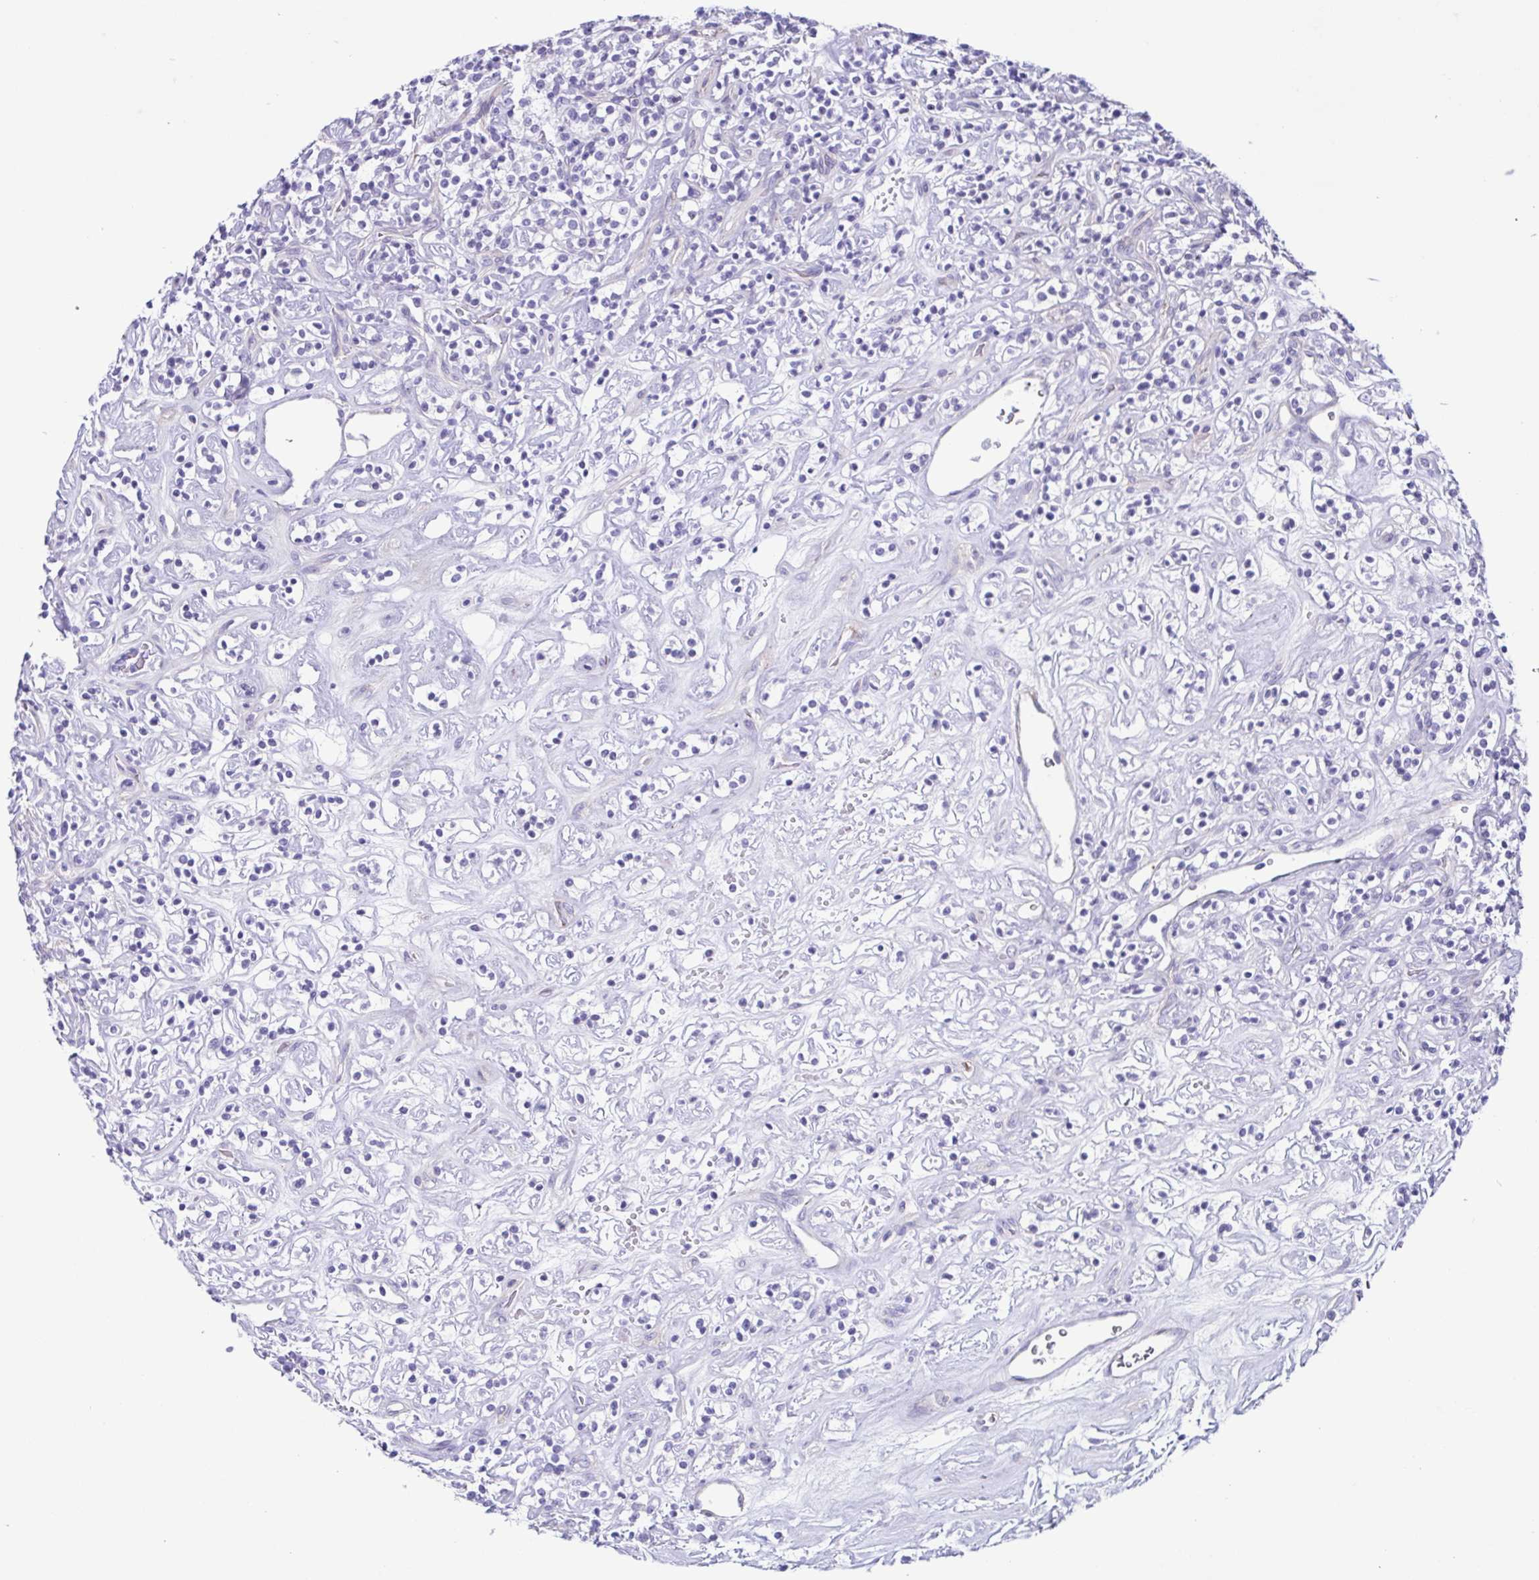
{"staining": {"intensity": "negative", "quantity": "none", "location": "none"}, "tissue": "renal cancer", "cell_type": "Tumor cells", "image_type": "cancer", "snomed": [{"axis": "morphology", "description": "Adenocarcinoma, NOS"}, {"axis": "topography", "description": "Kidney"}], "caption": "This photomicrograph is of adenocarcinoma (renal) stained with immunohistochemistry (IHC) to label a protein in brown with the nuclei are counter-stained blue. There is no positivity in tumor cells.", "gene": "CYP11B1", "patient": {"sex": "male", "age": 77}}